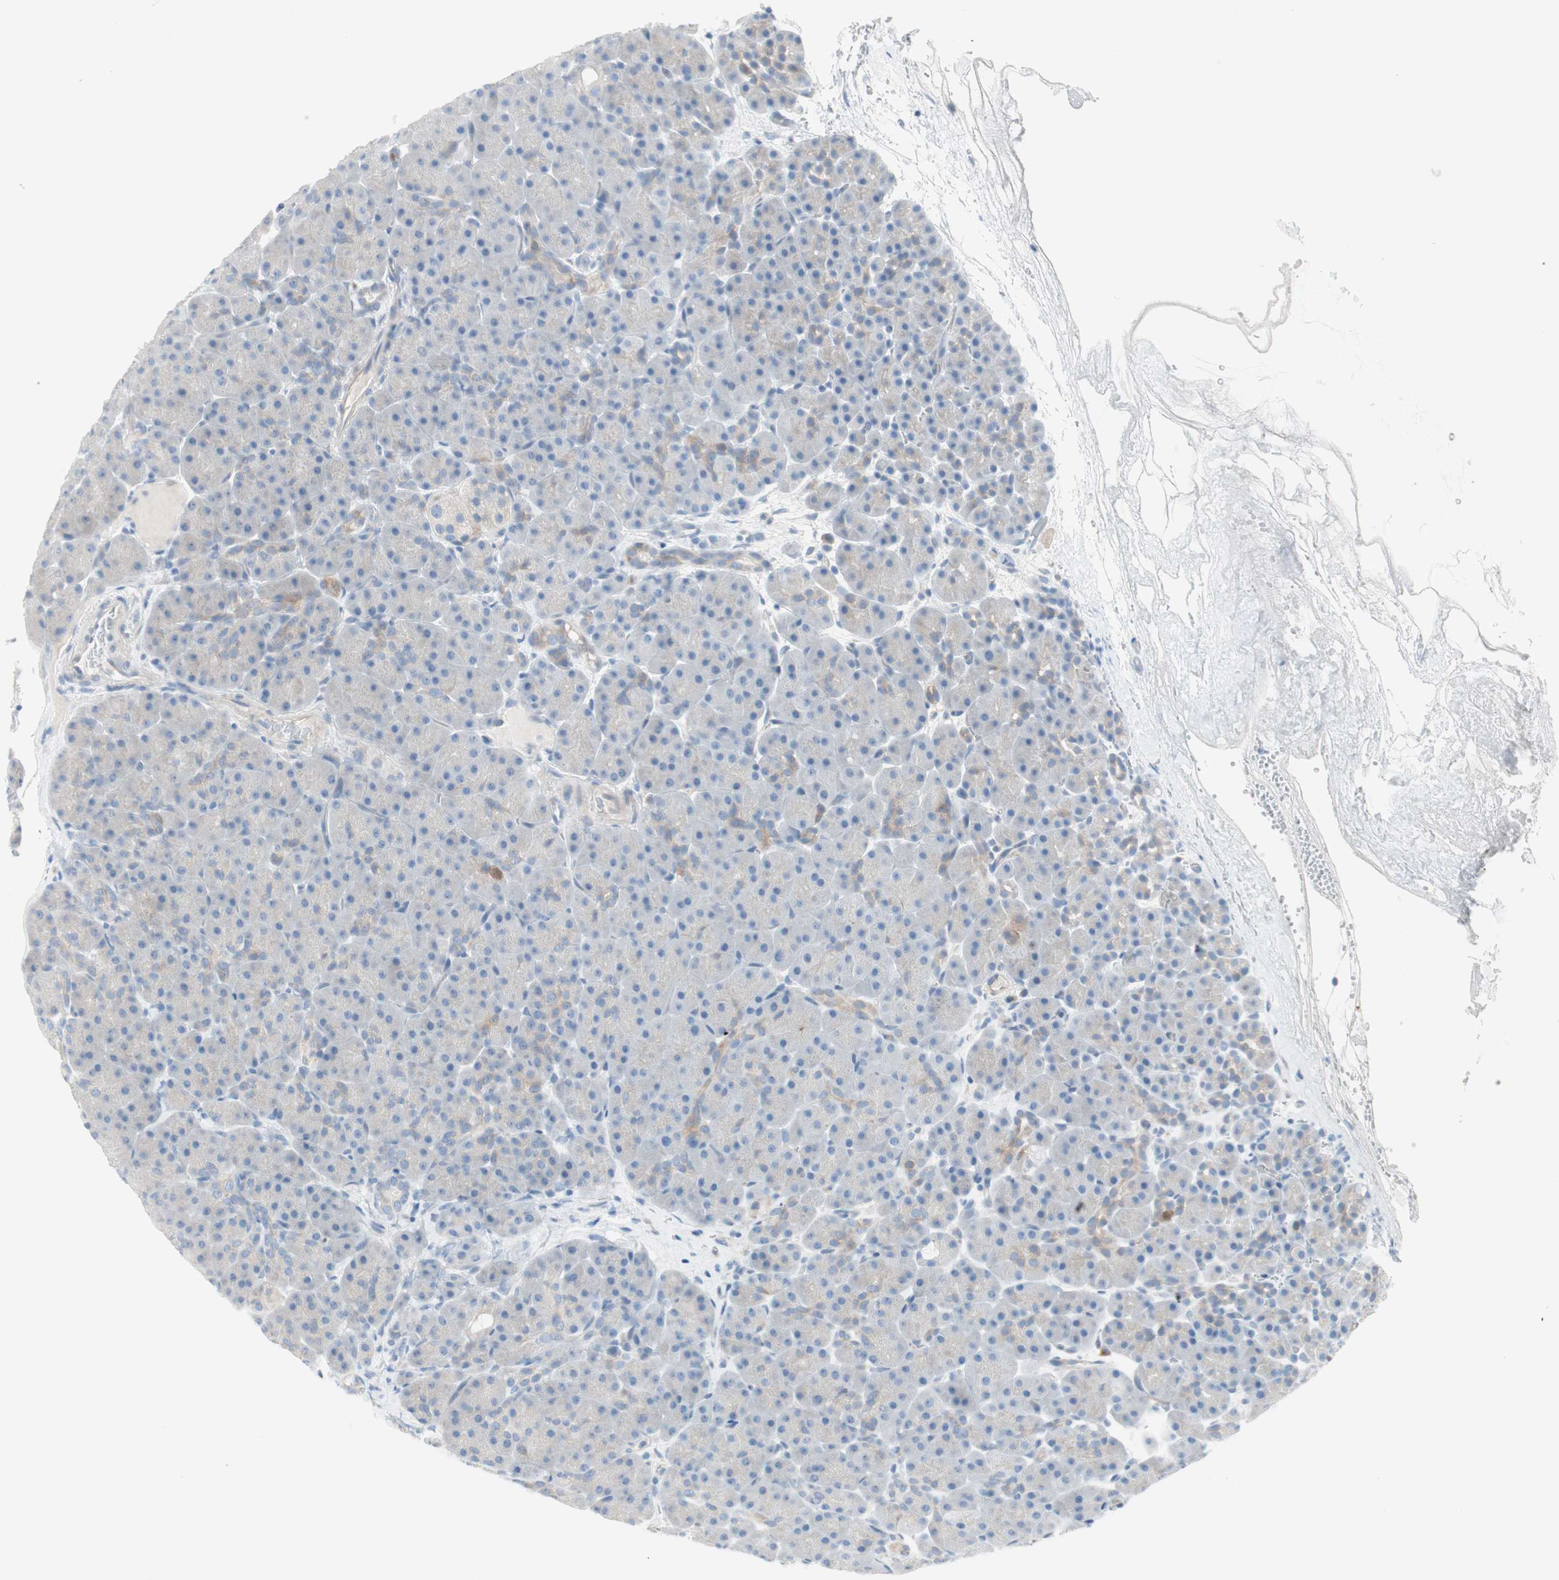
{"staining": {"intensity": "negative", "quantity": "none", "location": "none"}, "tissue": "pancreas", "cell_type": "Exocrine glandular cells", "image_type": "normal", "snomed": [{"axis": "morphology", "description": "Normal tissue, NOS"}, {"axis": "topography", "description": "Pancreas"}], "caption": "The photomicrograph exhibits no staining of exocrine glandular cells in normal pancreas.", "gene": "SULT1C2", "patient": {"sex": "male", "age": 66}}